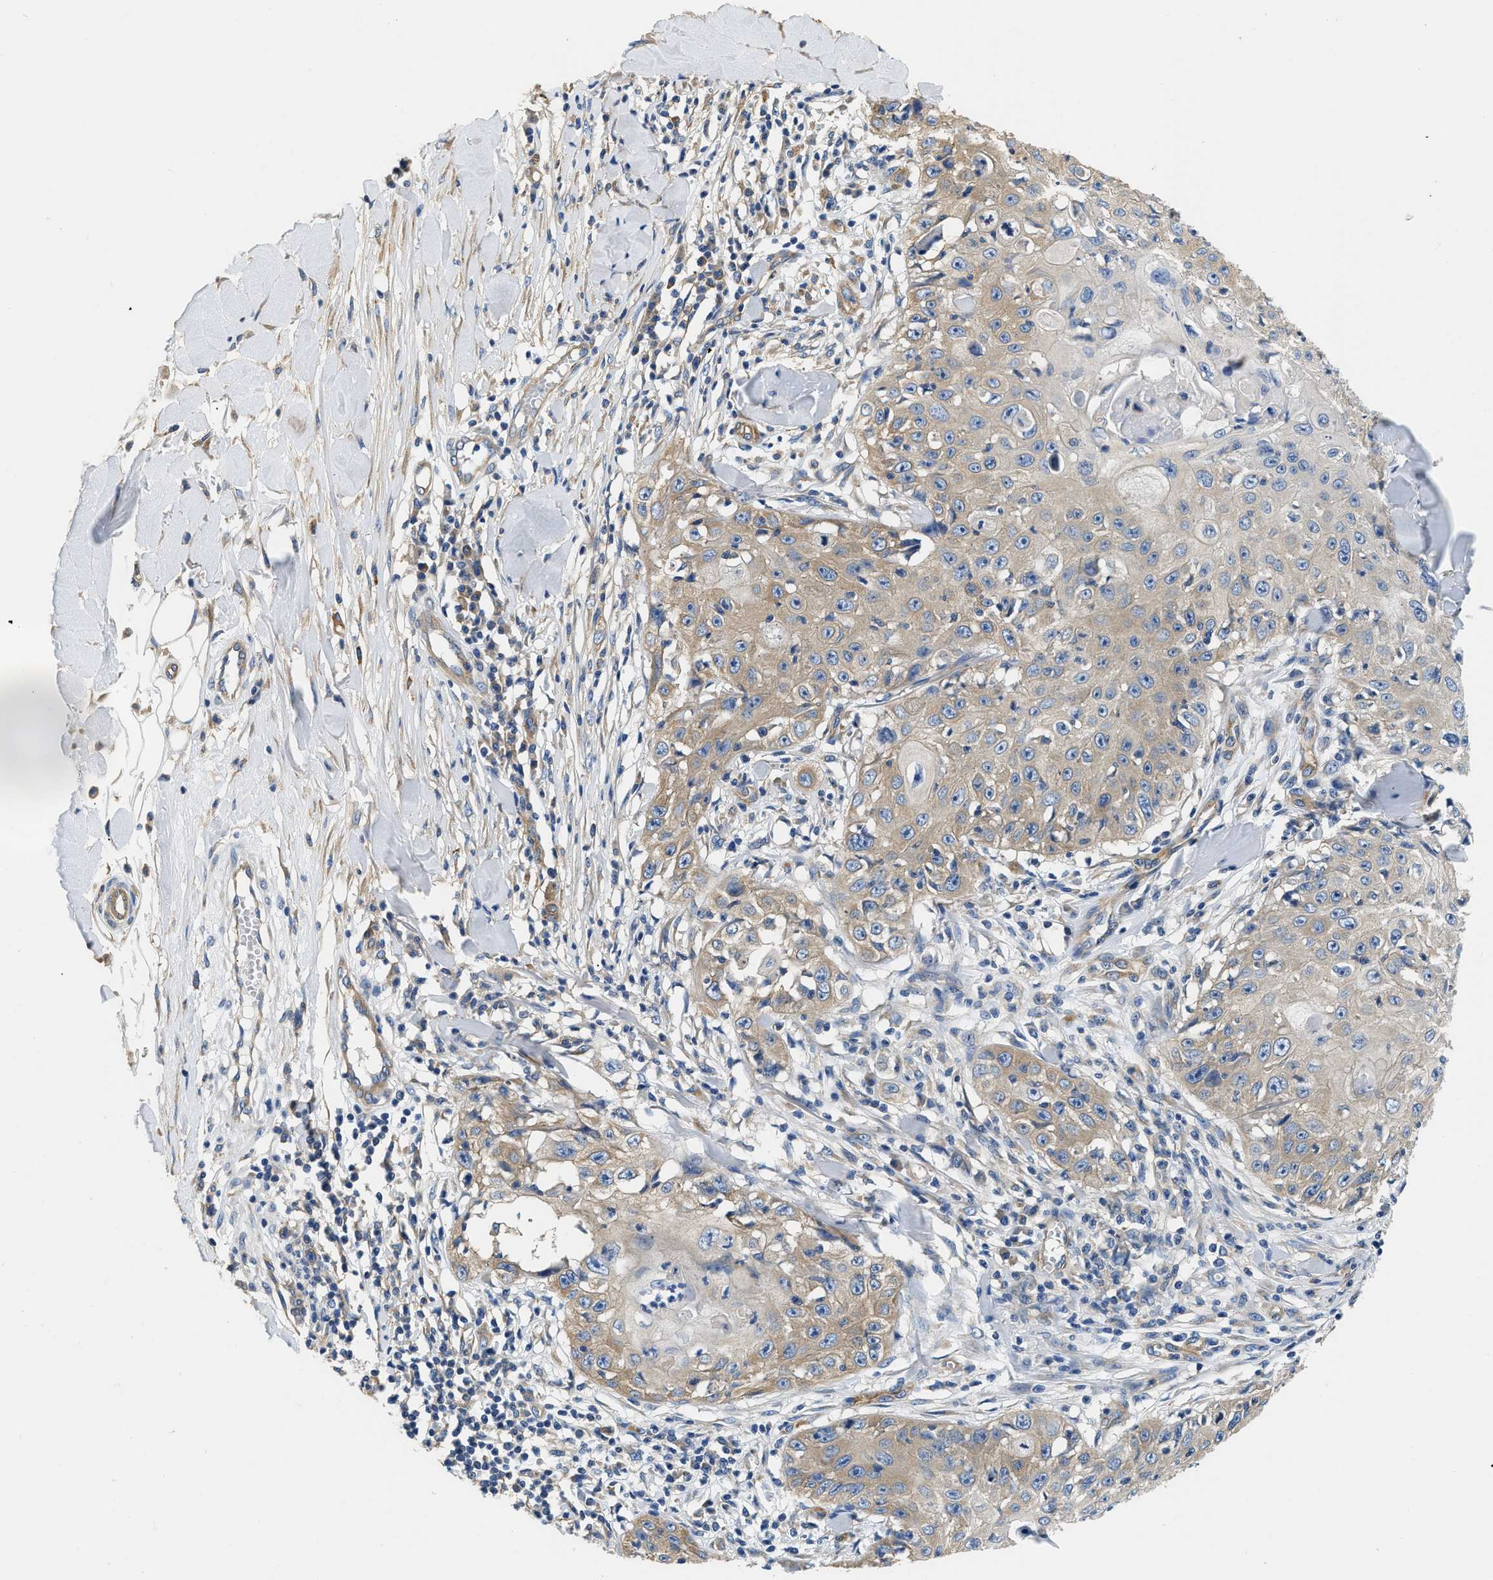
{"staining": {"intensity": "weak", "quantity": ">75%", "location": "cytoplasmic/membranous"}, "tissue": "skin cancer", "cell_type": "Tumor cells", "image_type": "cancer", "snomed": [{"axis": "morphology", "description": "Squamous cell carcinoma, NOS"}, {"axis": "topography", "description": "Skin"}], "caption": "The photomicrograph exhibits staining of skin cancer (squamous cell carcinoma), revealing weak cytoplasmic/membranous protein staining (brown color) within tumor cells.", "gene": "CSDE1", "patient": {"sex": "male", "age": 86}}